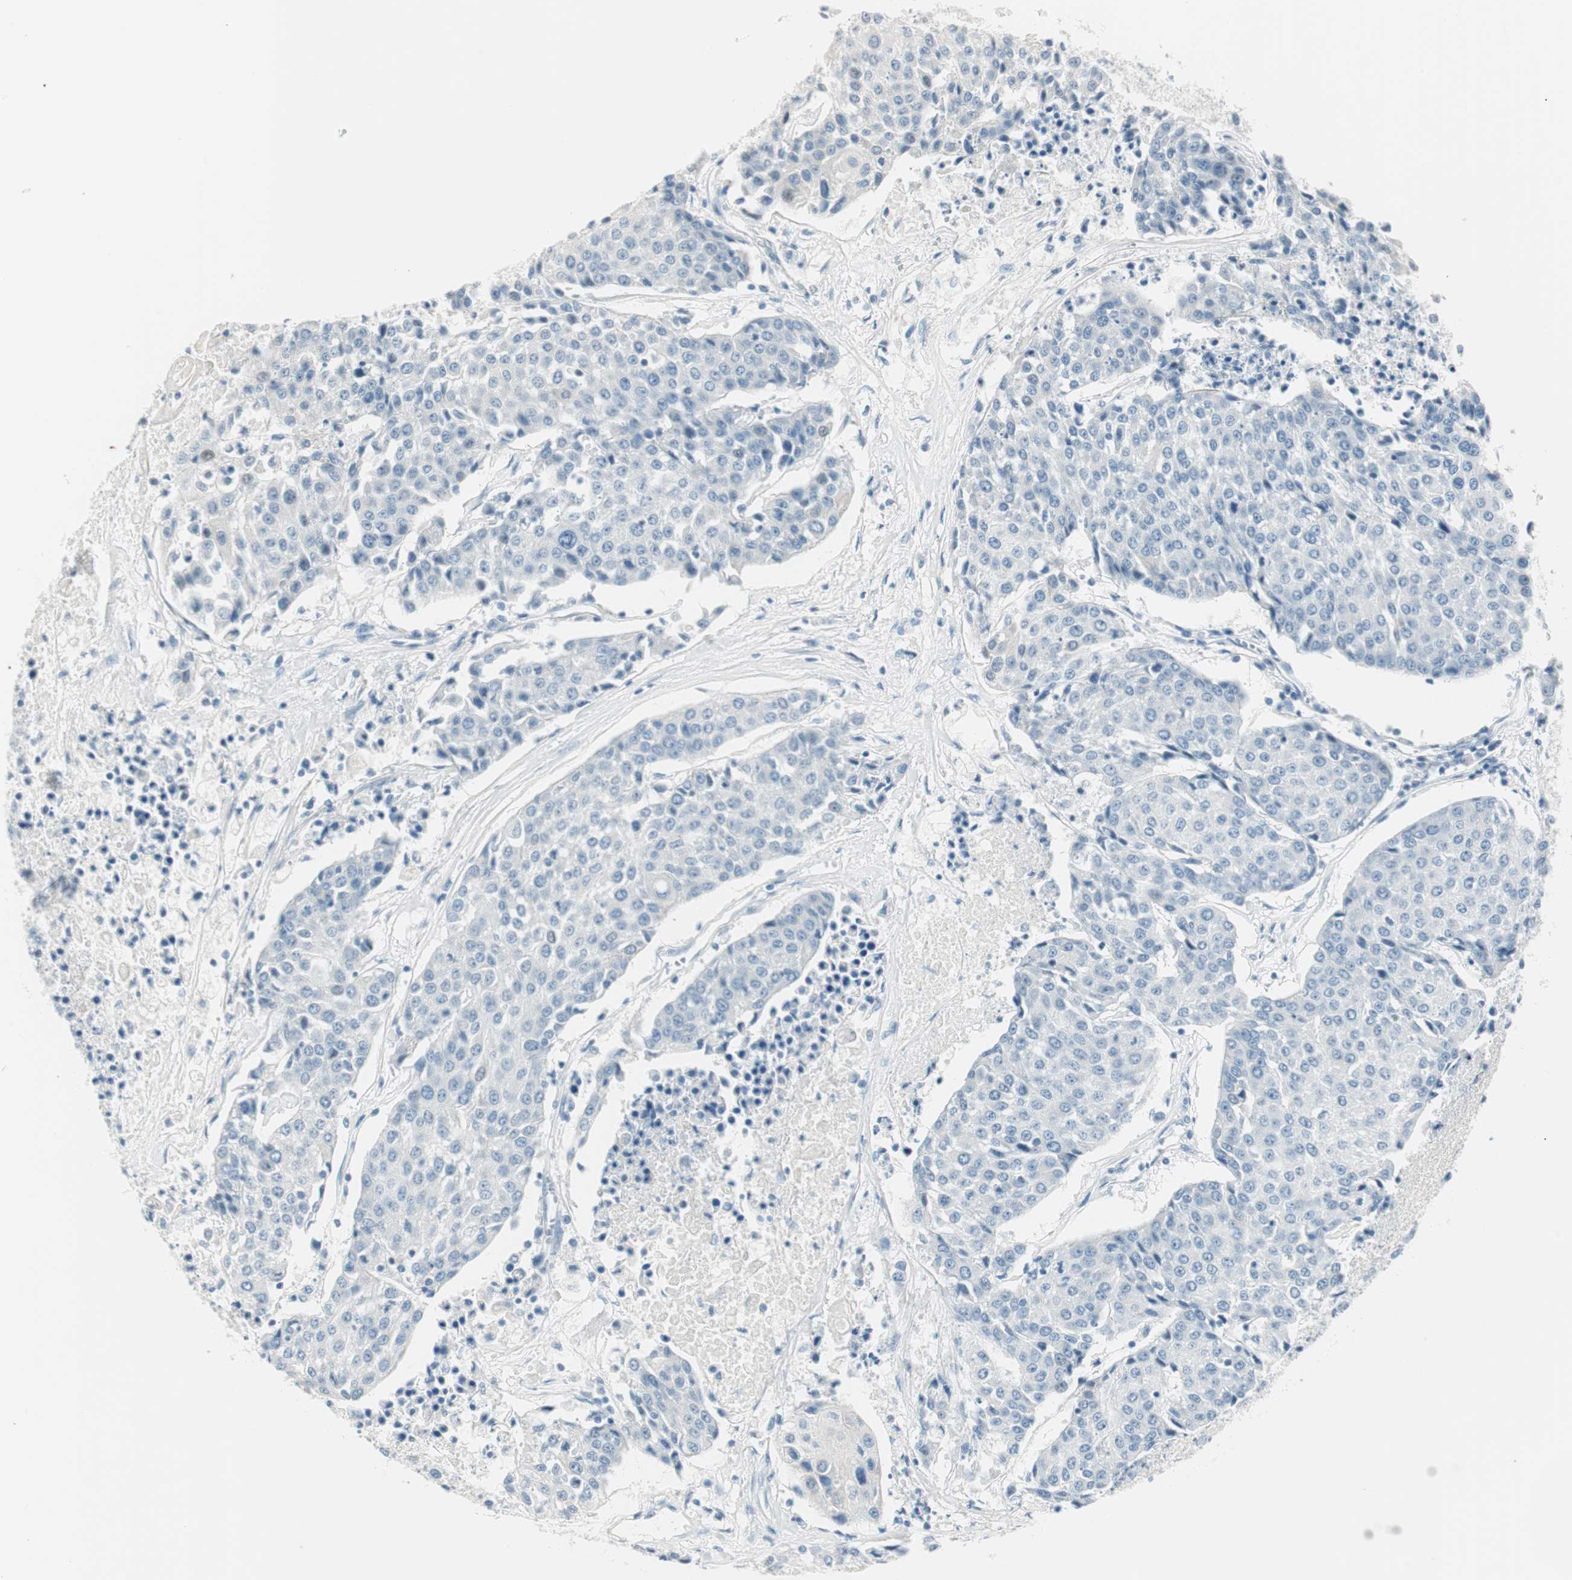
{"staining": {"intensity": "negative", "quantity": "none", "location": "none"}, "tissue": "urothelial cancer", "cell_type": "Tumor cells", "image_type": "cancer", "snomed": [{"axis": "morphology", "description": "Urothelial carcinoma, High grade"}, {"axis": "topography", "description": "Urinary bladder"}], "caption": "An immunohistochemistry (IHC) histopathology image of high-grade urothelial carcinoma is shown. There is no staining in tumor cells of high-grade urothelial carcinoma.", "gene": "HOXB13", "patient": {"sex": "female", "age": 85}}